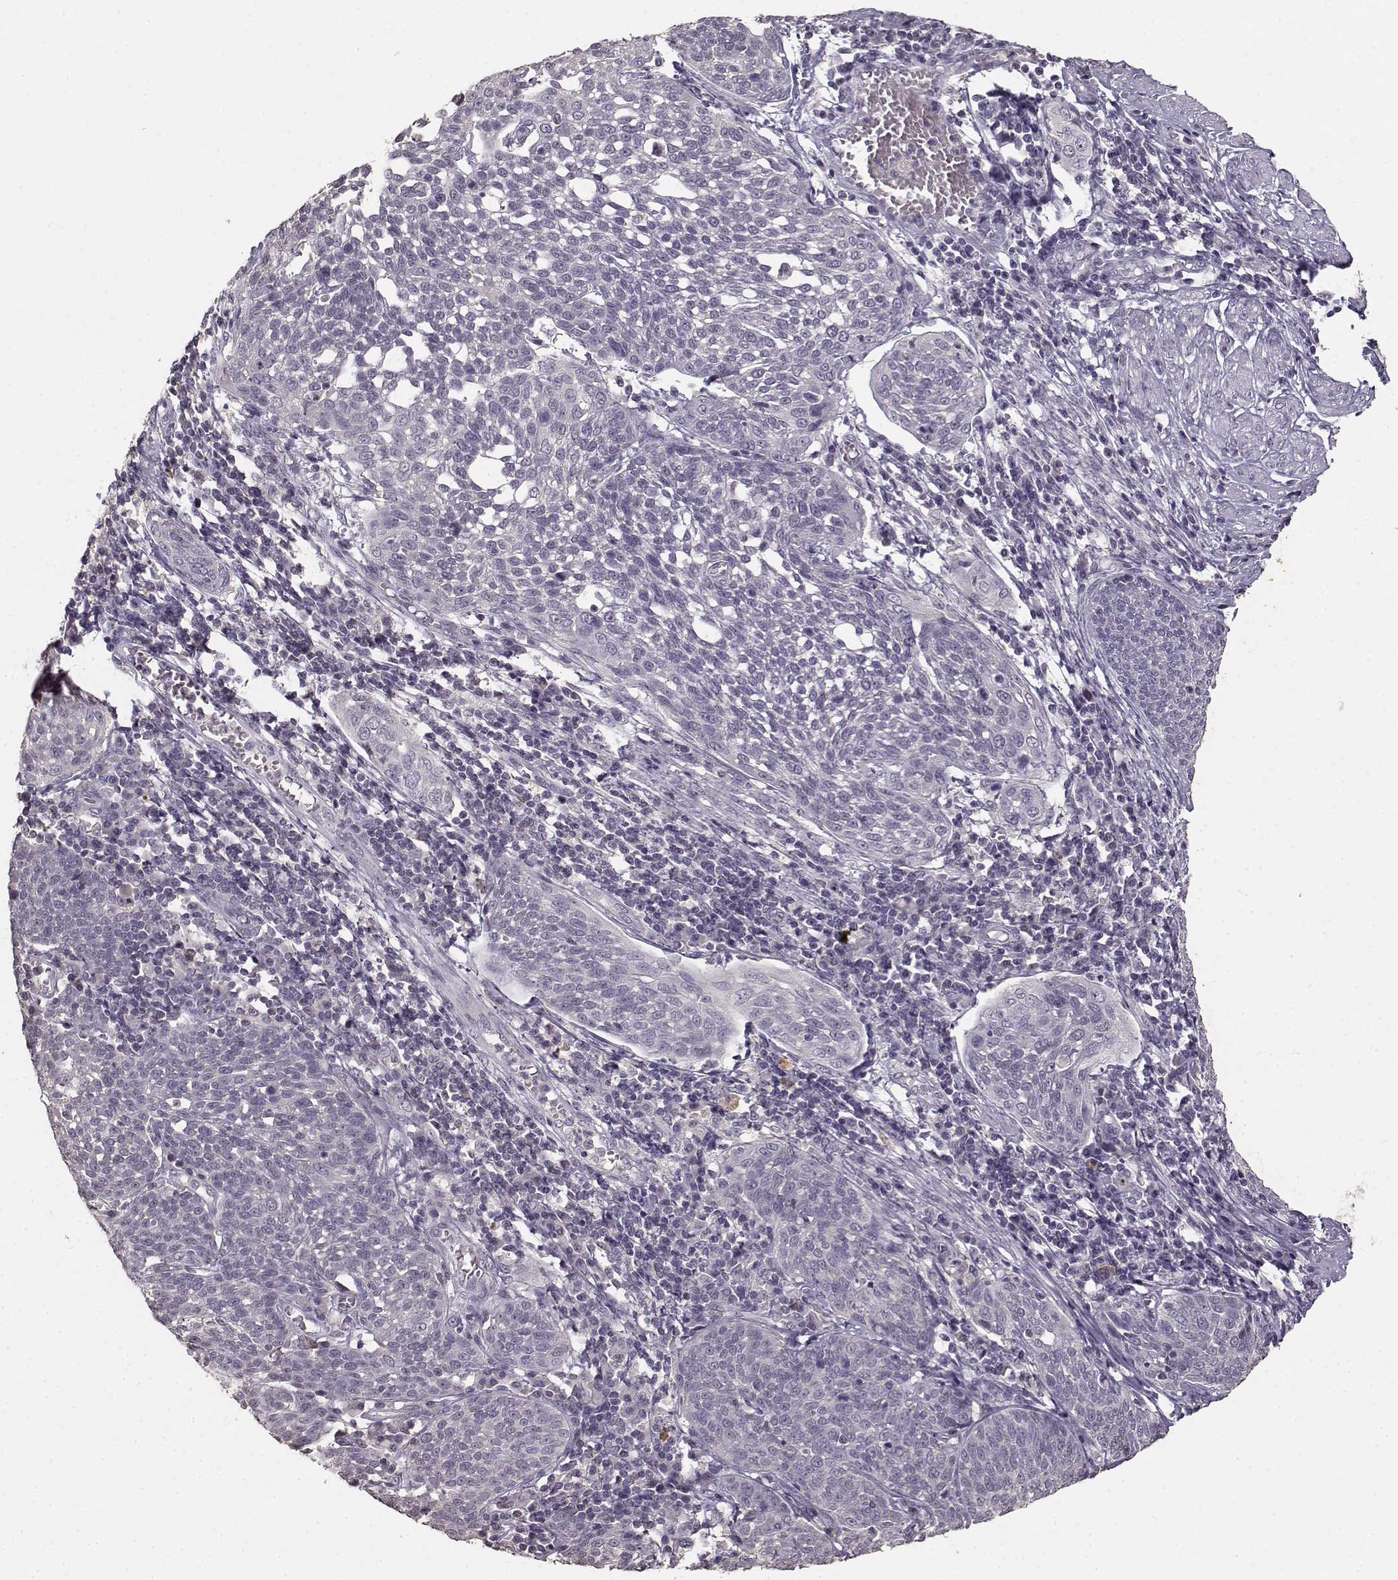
{"staining": {"intensity": "negative", "quantity": "none", "location": "none"}, "tissue": "cervical cancer", "cell_type": "Tumor cells", "image_type": "cancer", "snomed": [{"axis": "morphology", "description": "Squamous cell carcinoma, NOS"}, {"axis": "topography", "description": "Cervix"}], "caption": "Immunohistochemistry of human squamous cell carcinoma (cervical) demonstrates no staining in tumor cells.", "gene": "UROC1", "patient": {"sex": "female", "age": 34}}